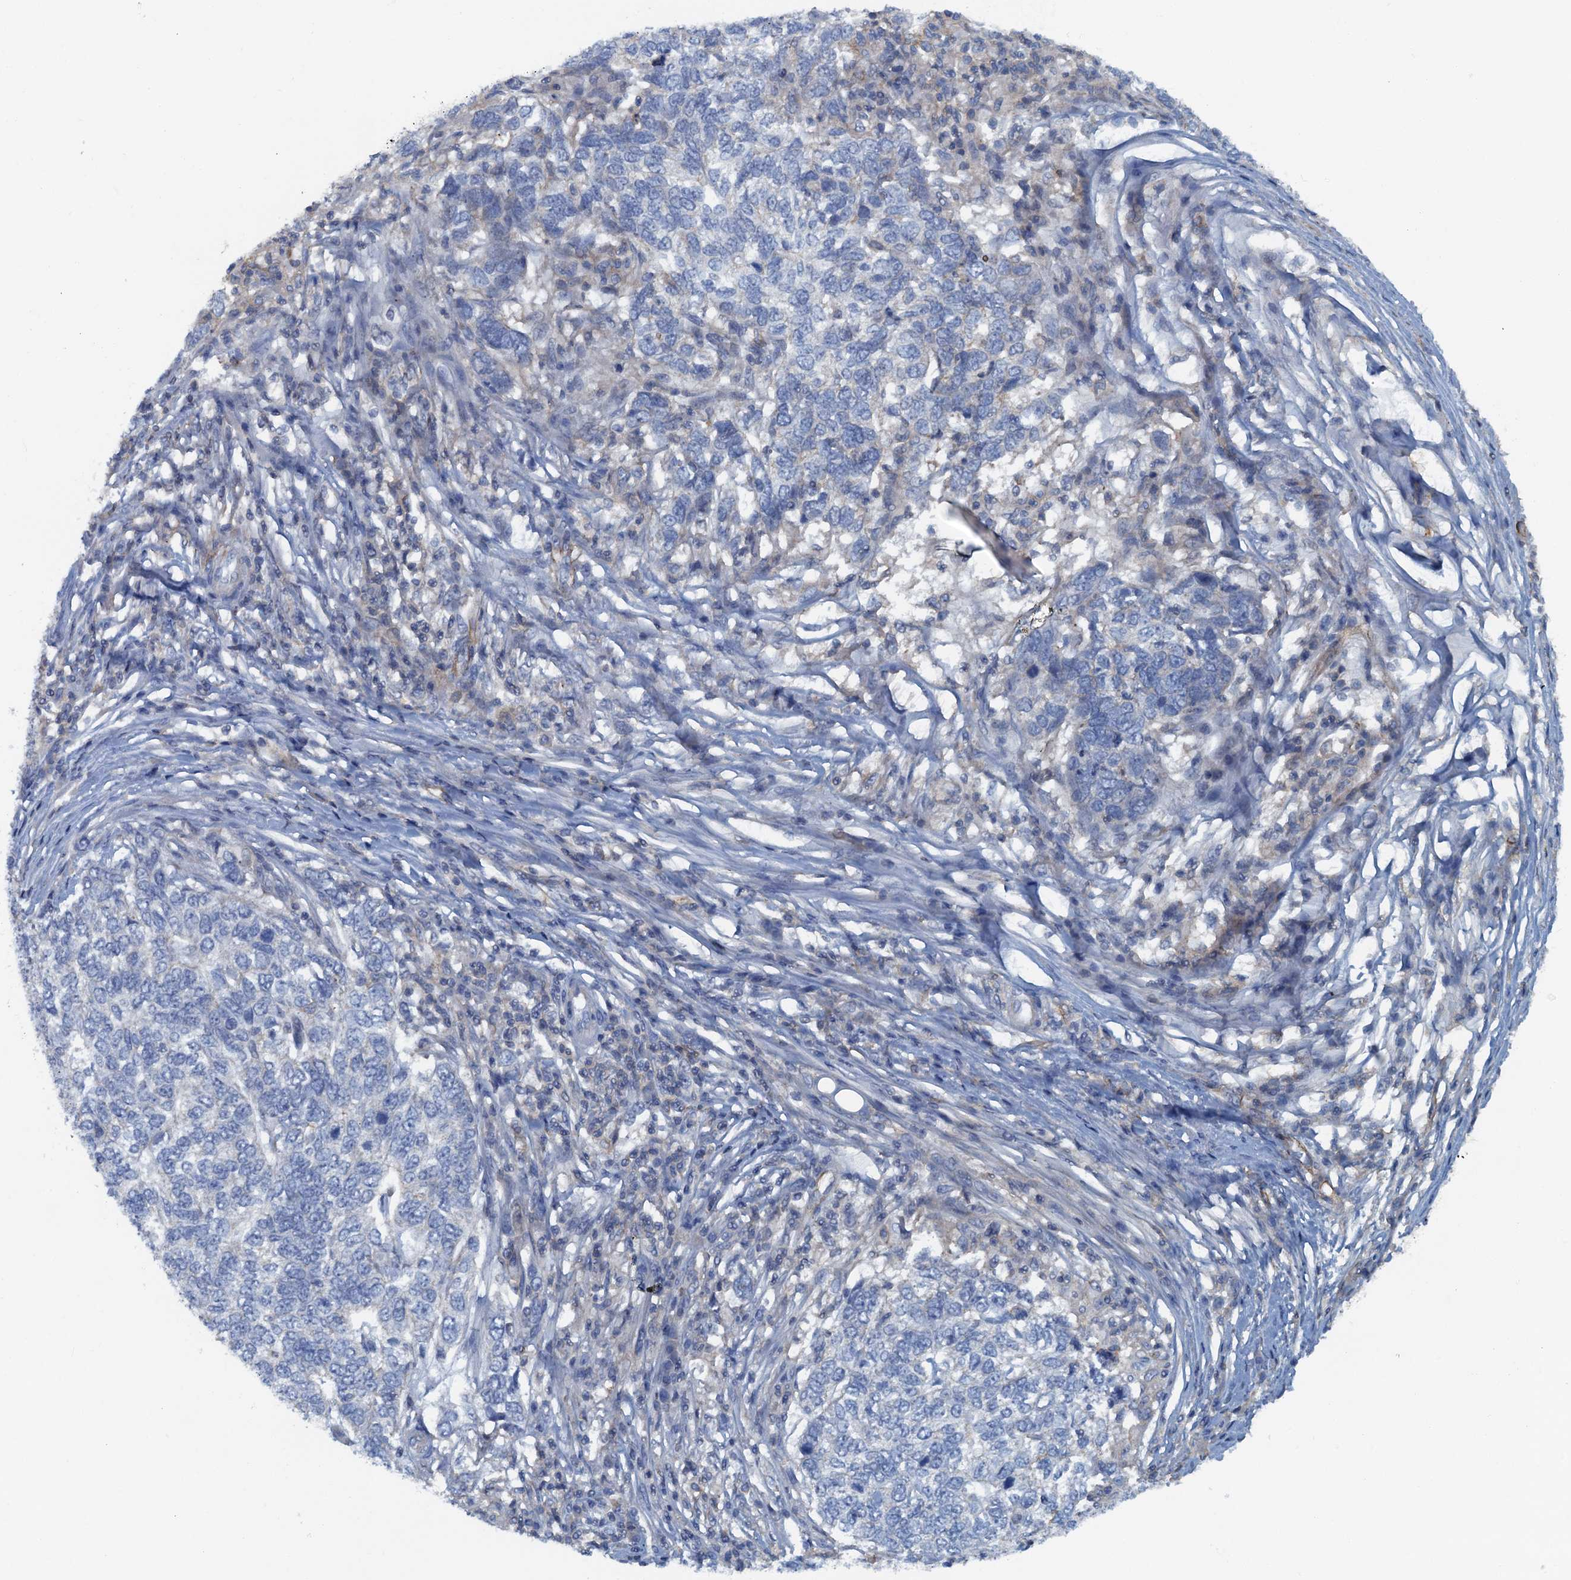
{"staining": {"intensity": "negative", "quantity": "none", "location": "none"}, "tissue": "skin cancer", "cell_type": "Tumor cells", "image_type": "cancer", "snomed": [{"axis": "morphology", "description": "Basal cell carcinoma"}, {"axis": "topography", "description": "Skin"}], "caption": "A photomicrograph of human basal cell carcinoma (skin) is negative for staining in tumor cells.", "gene": "THAP10", "patient": {"sex": "female", "age": 65}}